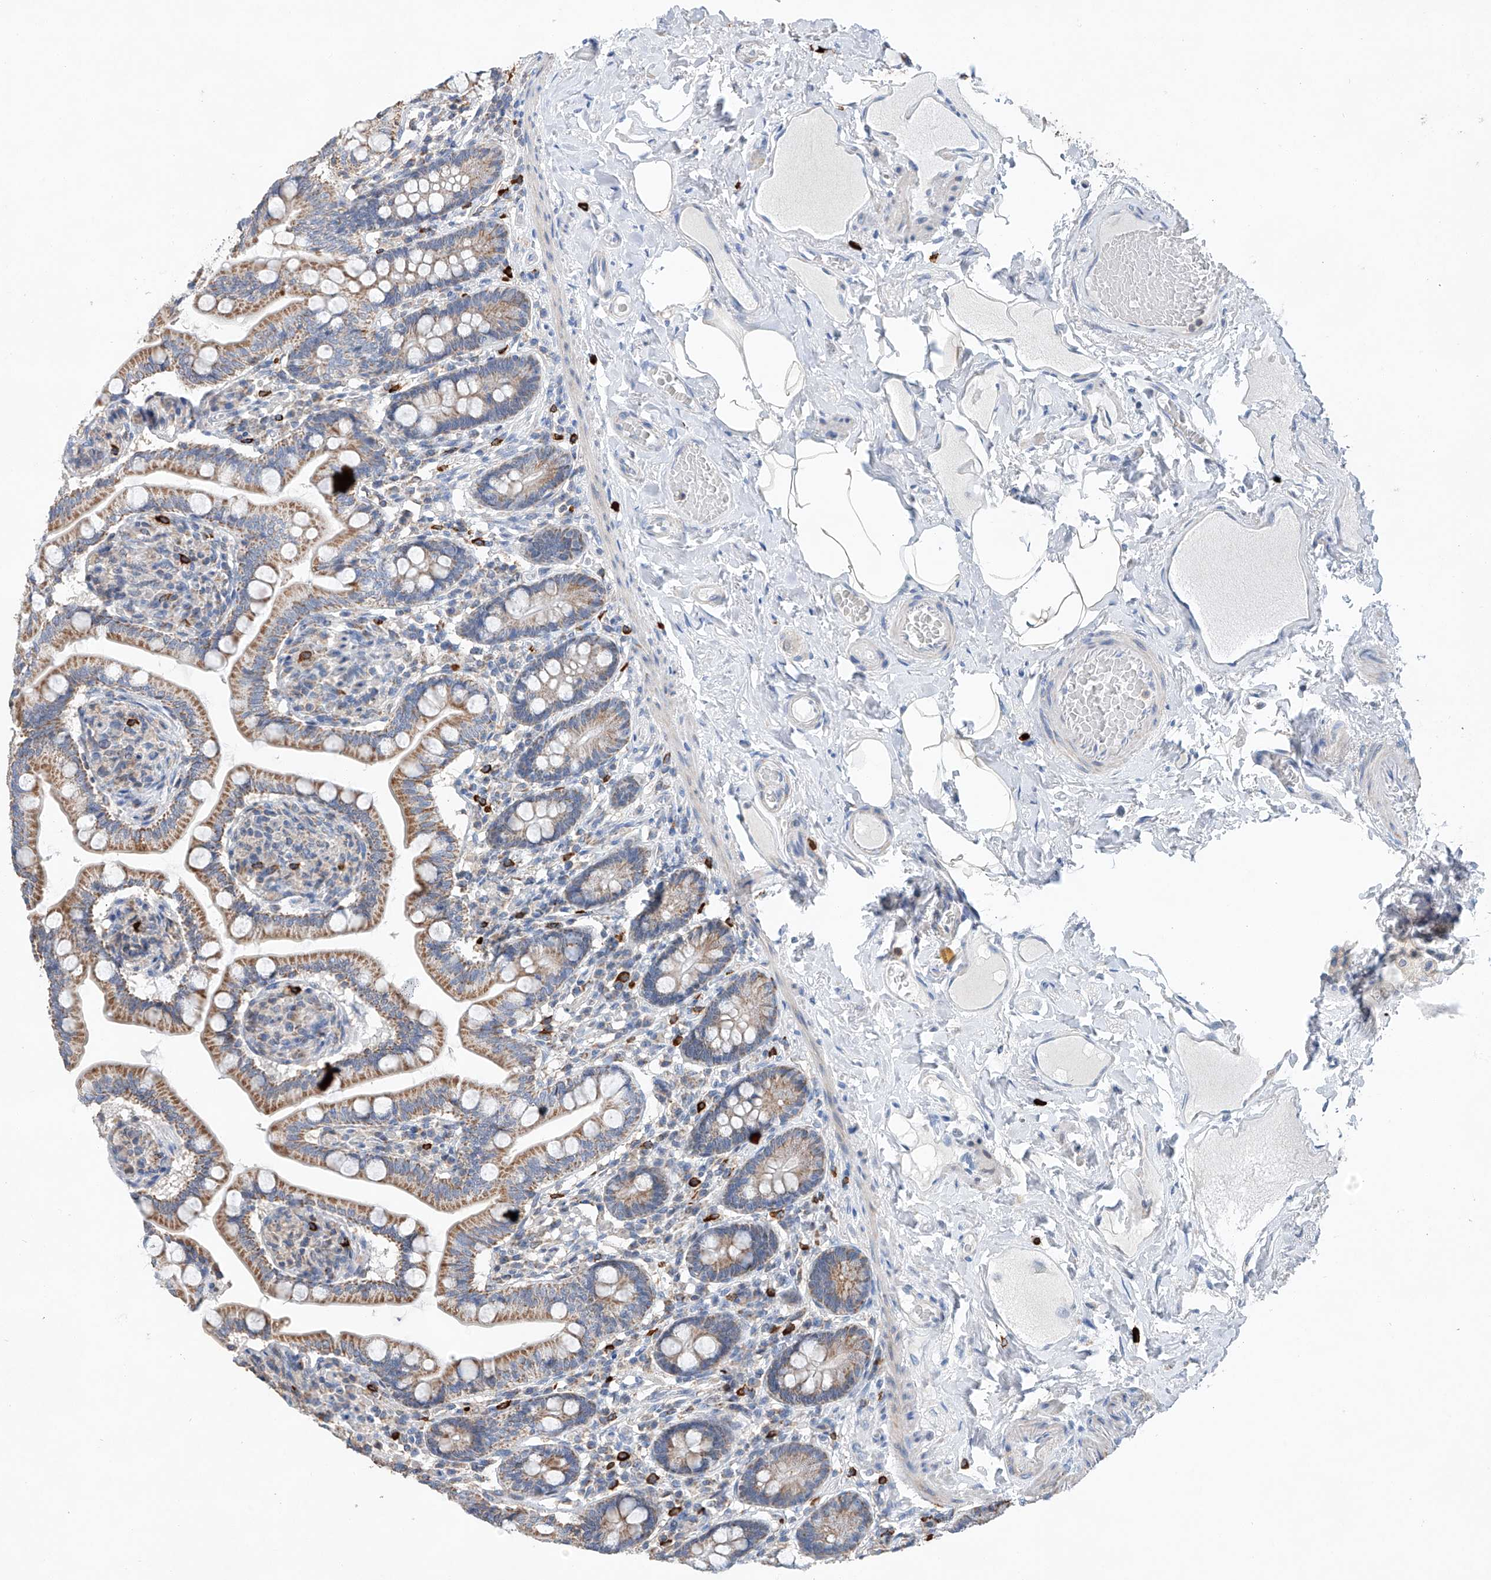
{"staining": {"intensity": "moderate", "quantity": ">75%", "location": "cytoplasmic/membranous"}, "tissue": "small intestine", "cell_type": "Glandular cells", "image_type": "normal", "snomed": [{"axis": "morphology", "description": "Normal tissue, NOS"}, {"axis": "topography", "description": "Small intestine"}], "caption": "Glandular cells show medium levels of moderate cytoplasmic/membranous positivity in about >75% of cells in benign small intestine. (brown staining indicates protein expression, while blue staining denotes nuclei).", "gene": "KLF15", "patient": {"sex": "female", "age": 64}}